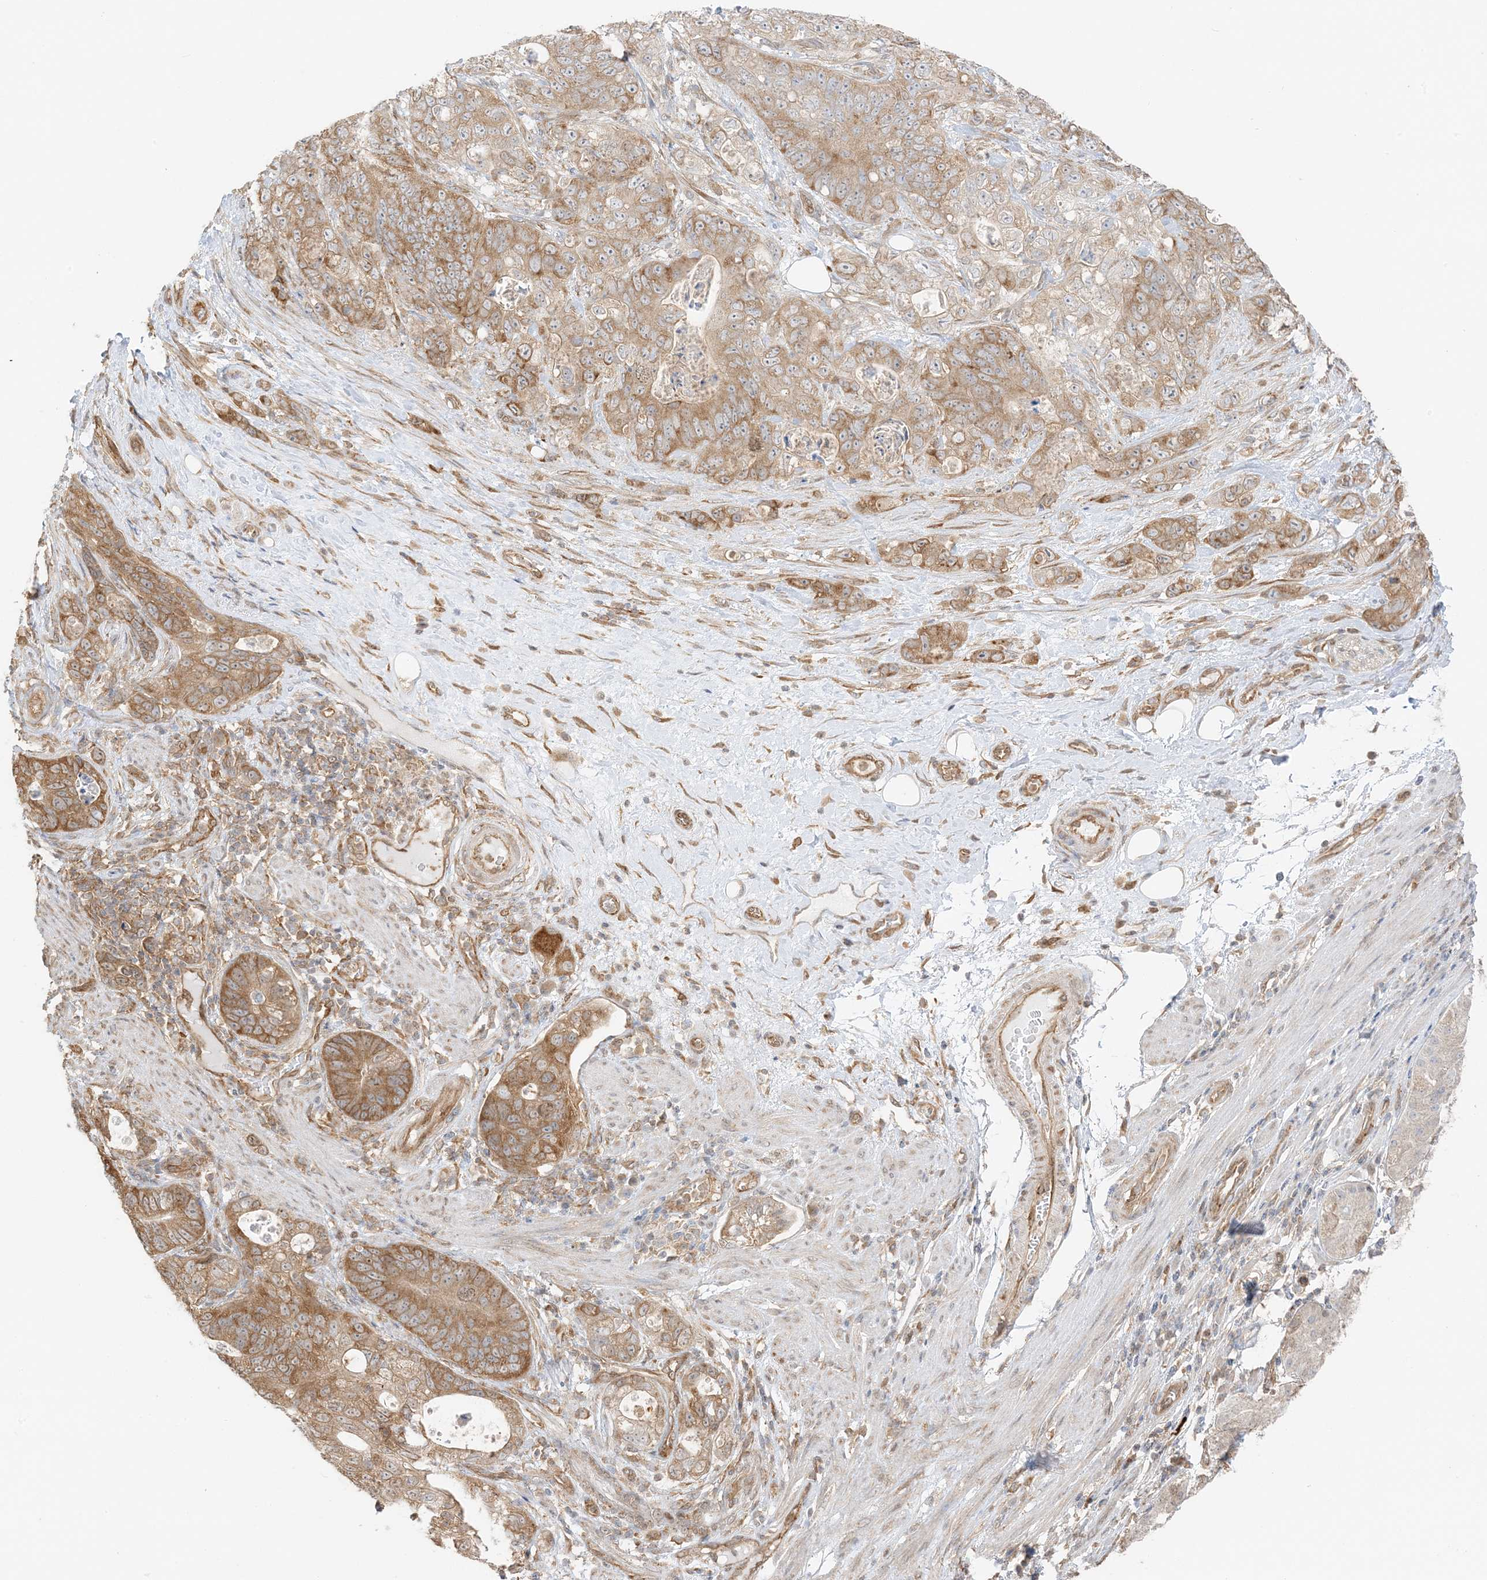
{"staining": {"intensity": "moderate", "quantity": ">75%", "location": "cytoplasmic/membranous"}, "tissue": "stomach cancer", "cell_type": "Tumor cells", "image_type": "cancer", "snomed": [{"axis": "morphology", "description": "Normal tissue, NOS"}, {"axis": "morphology", "description": "Adenocarcinoma, NOS"}, {"axis": "topography", "description": "Stomach"}], "caption": "Human adenocarcinoma (stomach) stained with a protein marker reveals moderate staining in tumor cells.", "gene": "UBAP2L", "patient": {"sex": "female", "age": 89}}